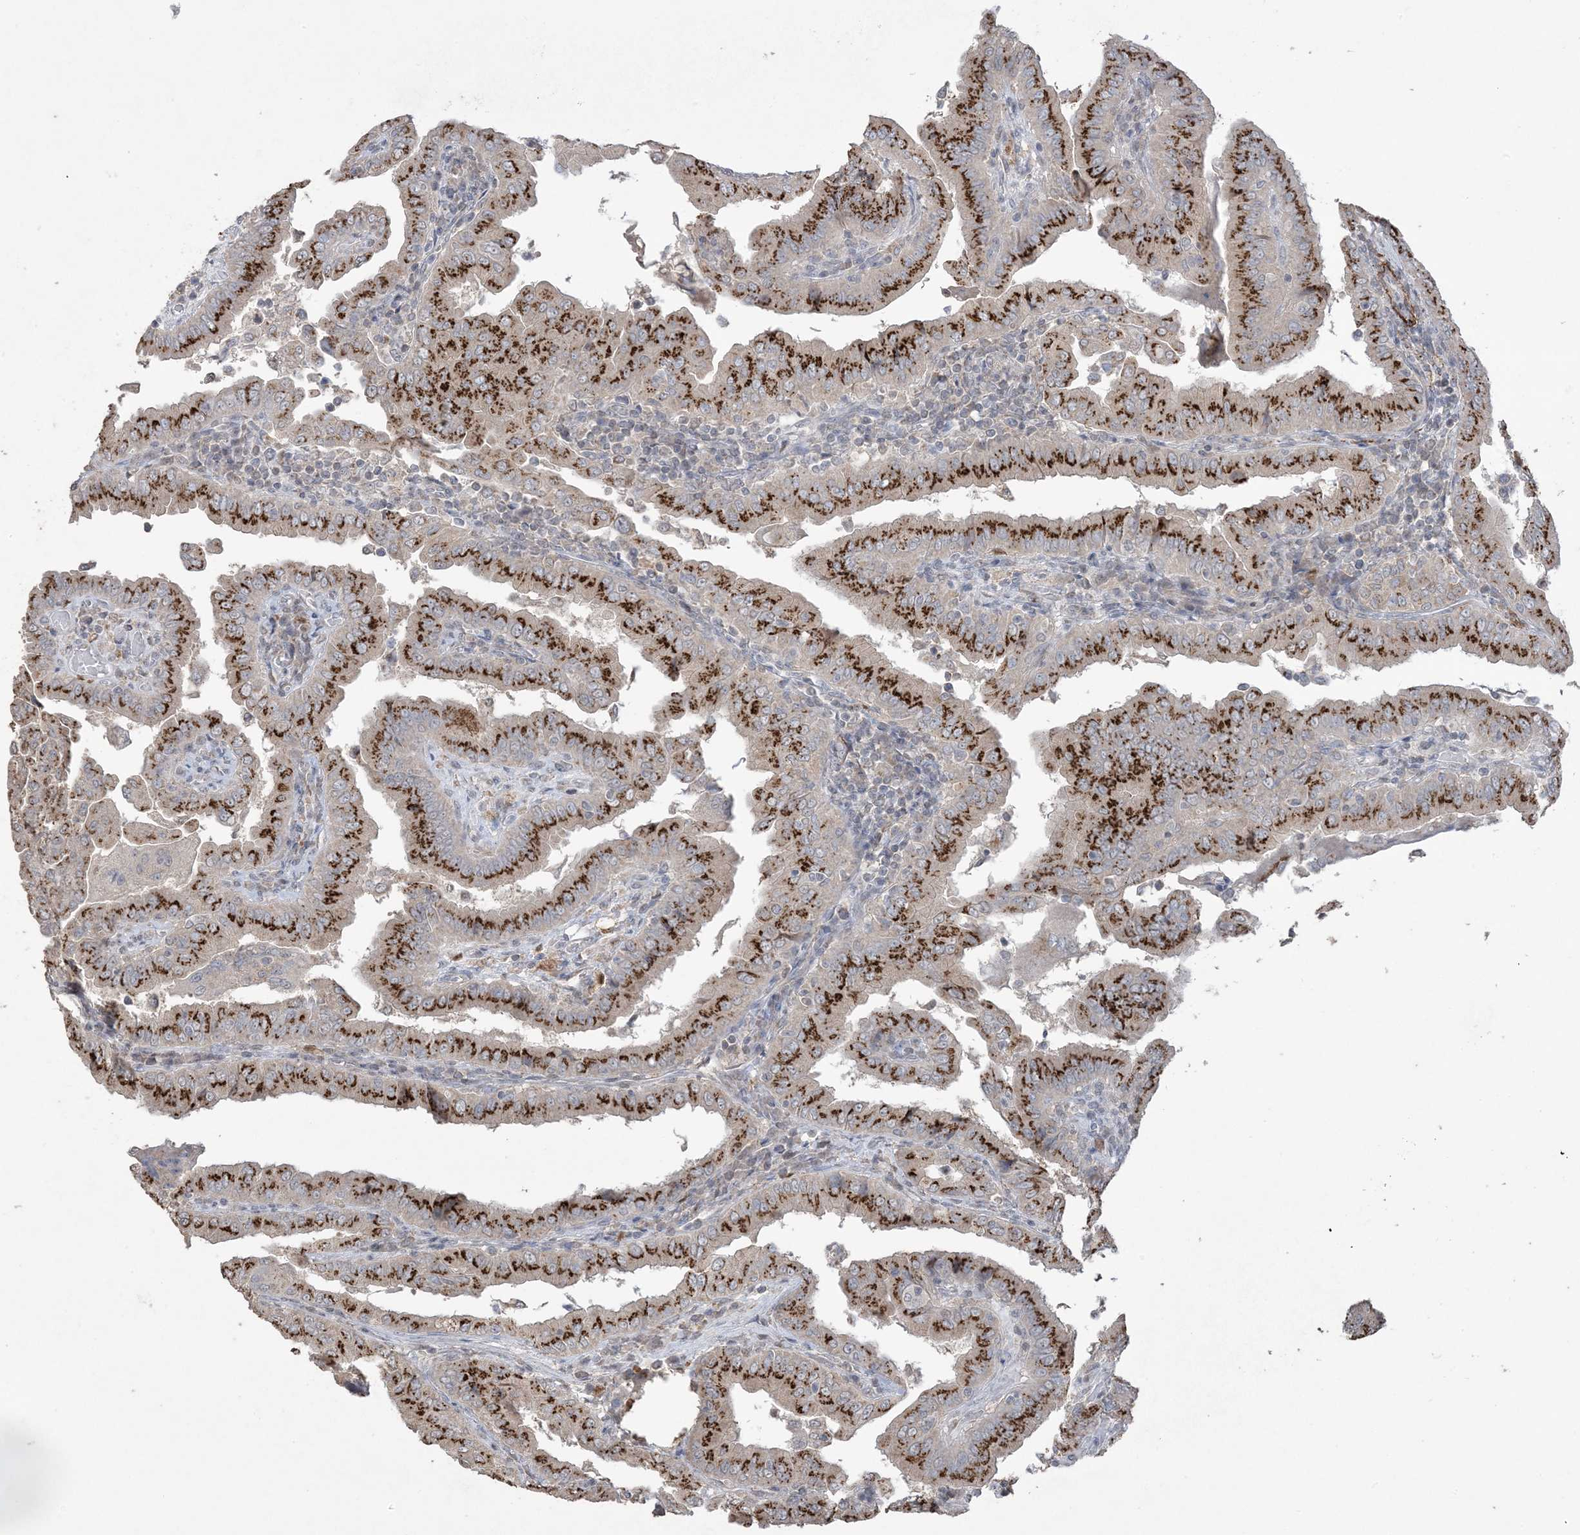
{"staining": {"intensity": "strong", "quantity": ">75%", "location": "cytoplasmic/membranous"}, "tissue": "thyroid cancer", "cell_type": "Tumor cells", "image_type": "cancer", "snomed": [{"axis": "morphology", "description": "Papillary adenocarcinoma, NOS"}, {"axis": "topography", "description": "Thyroid gland"}], "caption": "Immunohistochemistry (IHC) staining of thyroid cancer (papillary adenocarcinoma), which exhibits high levels of strong cytoplasmic/membranous positivity in about >75% of tumor cells indicating strong cytoplasmic/membranous protein staining. The staining was performed using DAB (brown) for protein detection and nuclei were counterstained in hematoxylin (blue).", "gene": "XRN1", "patient": {"sex": "male", "age": 33}}